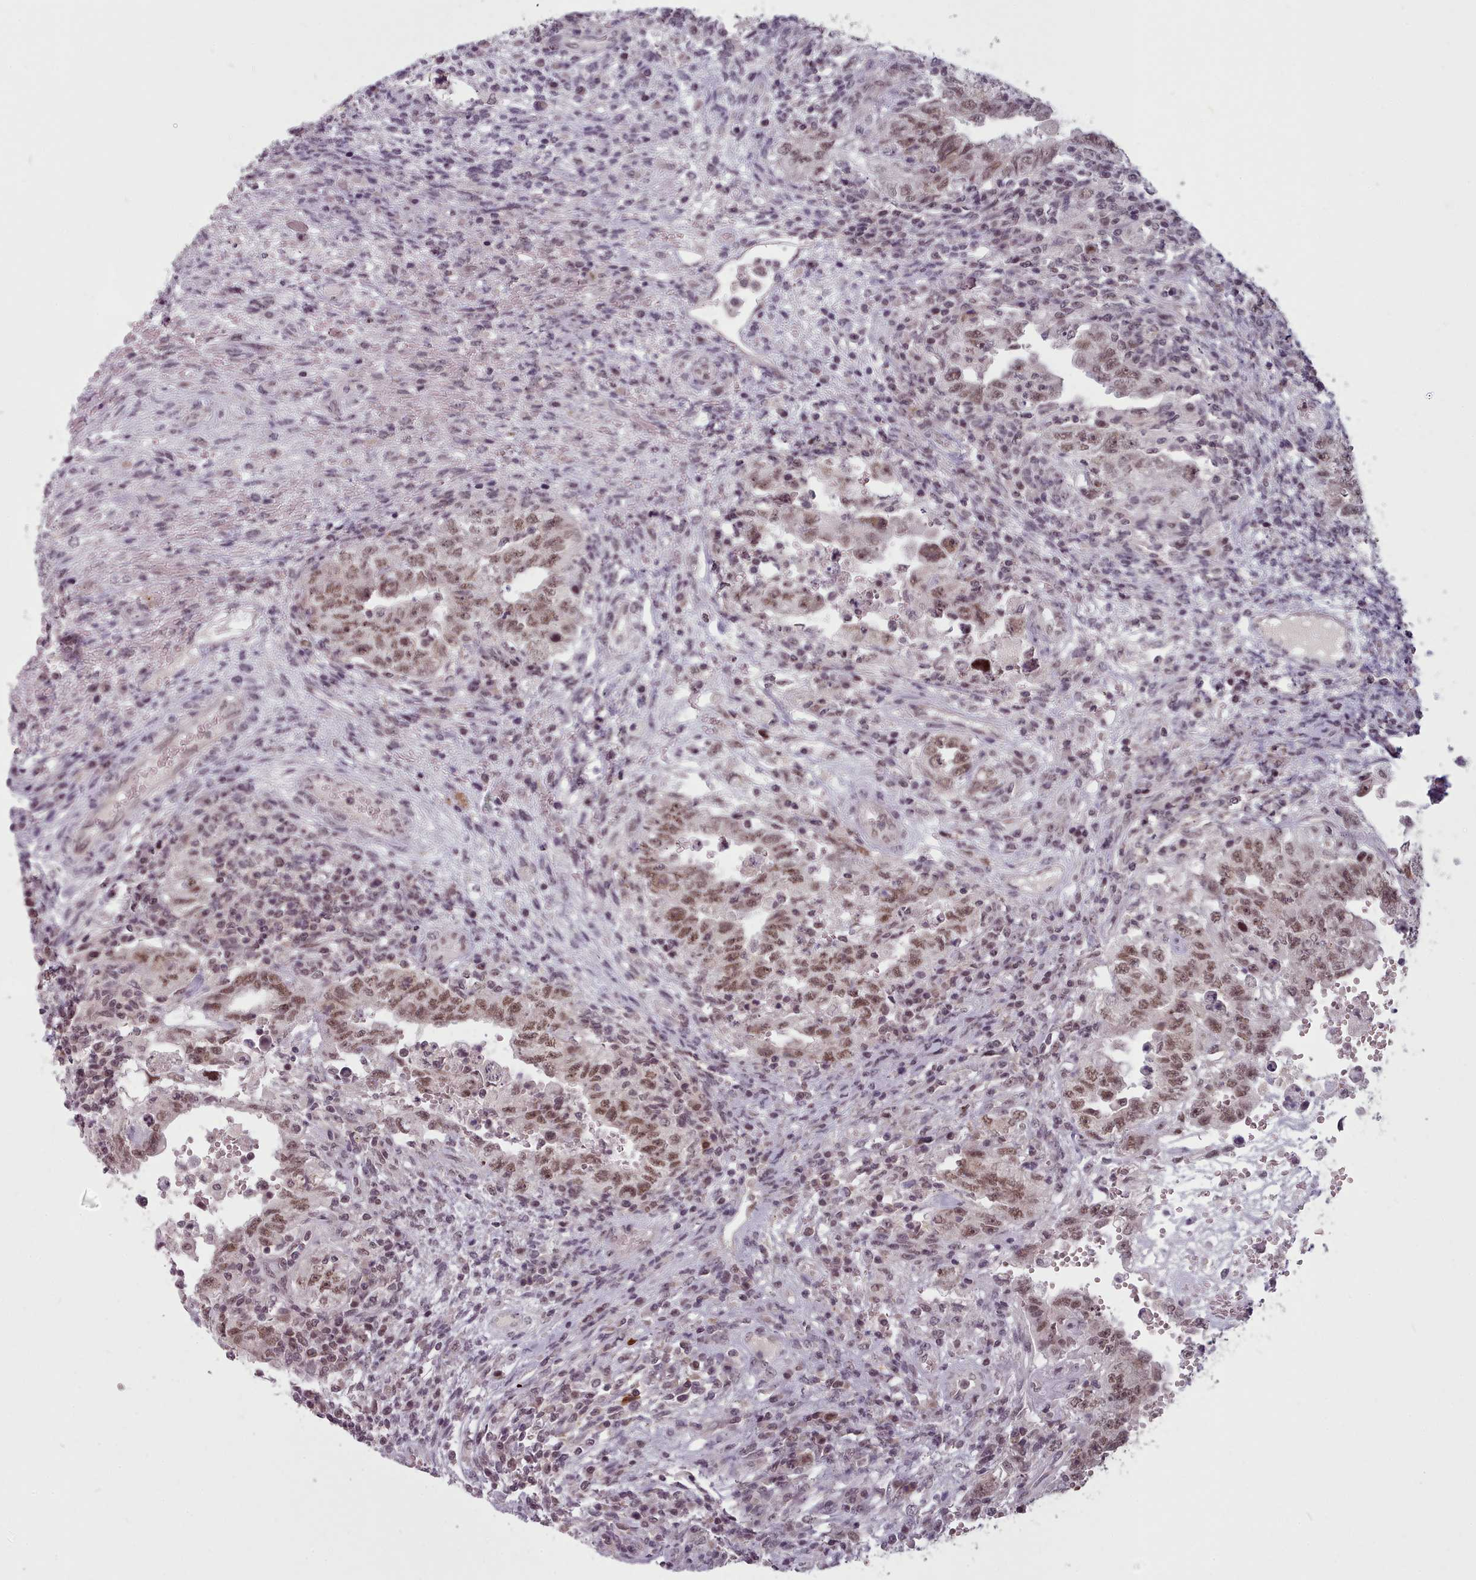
{"staining": {"intensity": "moderate", "quantity": ">75%", "location": "nuclear"}, "tissue": "testis cancer", "cell_type": "Tumor cells", "image_type": "cancer", "snomed": [{"axis": "morphology", "description": "Carcinoma, Embryonal, NOS"}, {"axis": "topography", "description": "Testis"}], "caption": "An immunohistochemistry image of neoplastic tissue is shown. Protein staining in brown shows moderate nuclear positivity in testis embryonal carcinoma within tumor cells.", "gene": "SRSF9", "patient": {"sex": "male", "age": 26}}